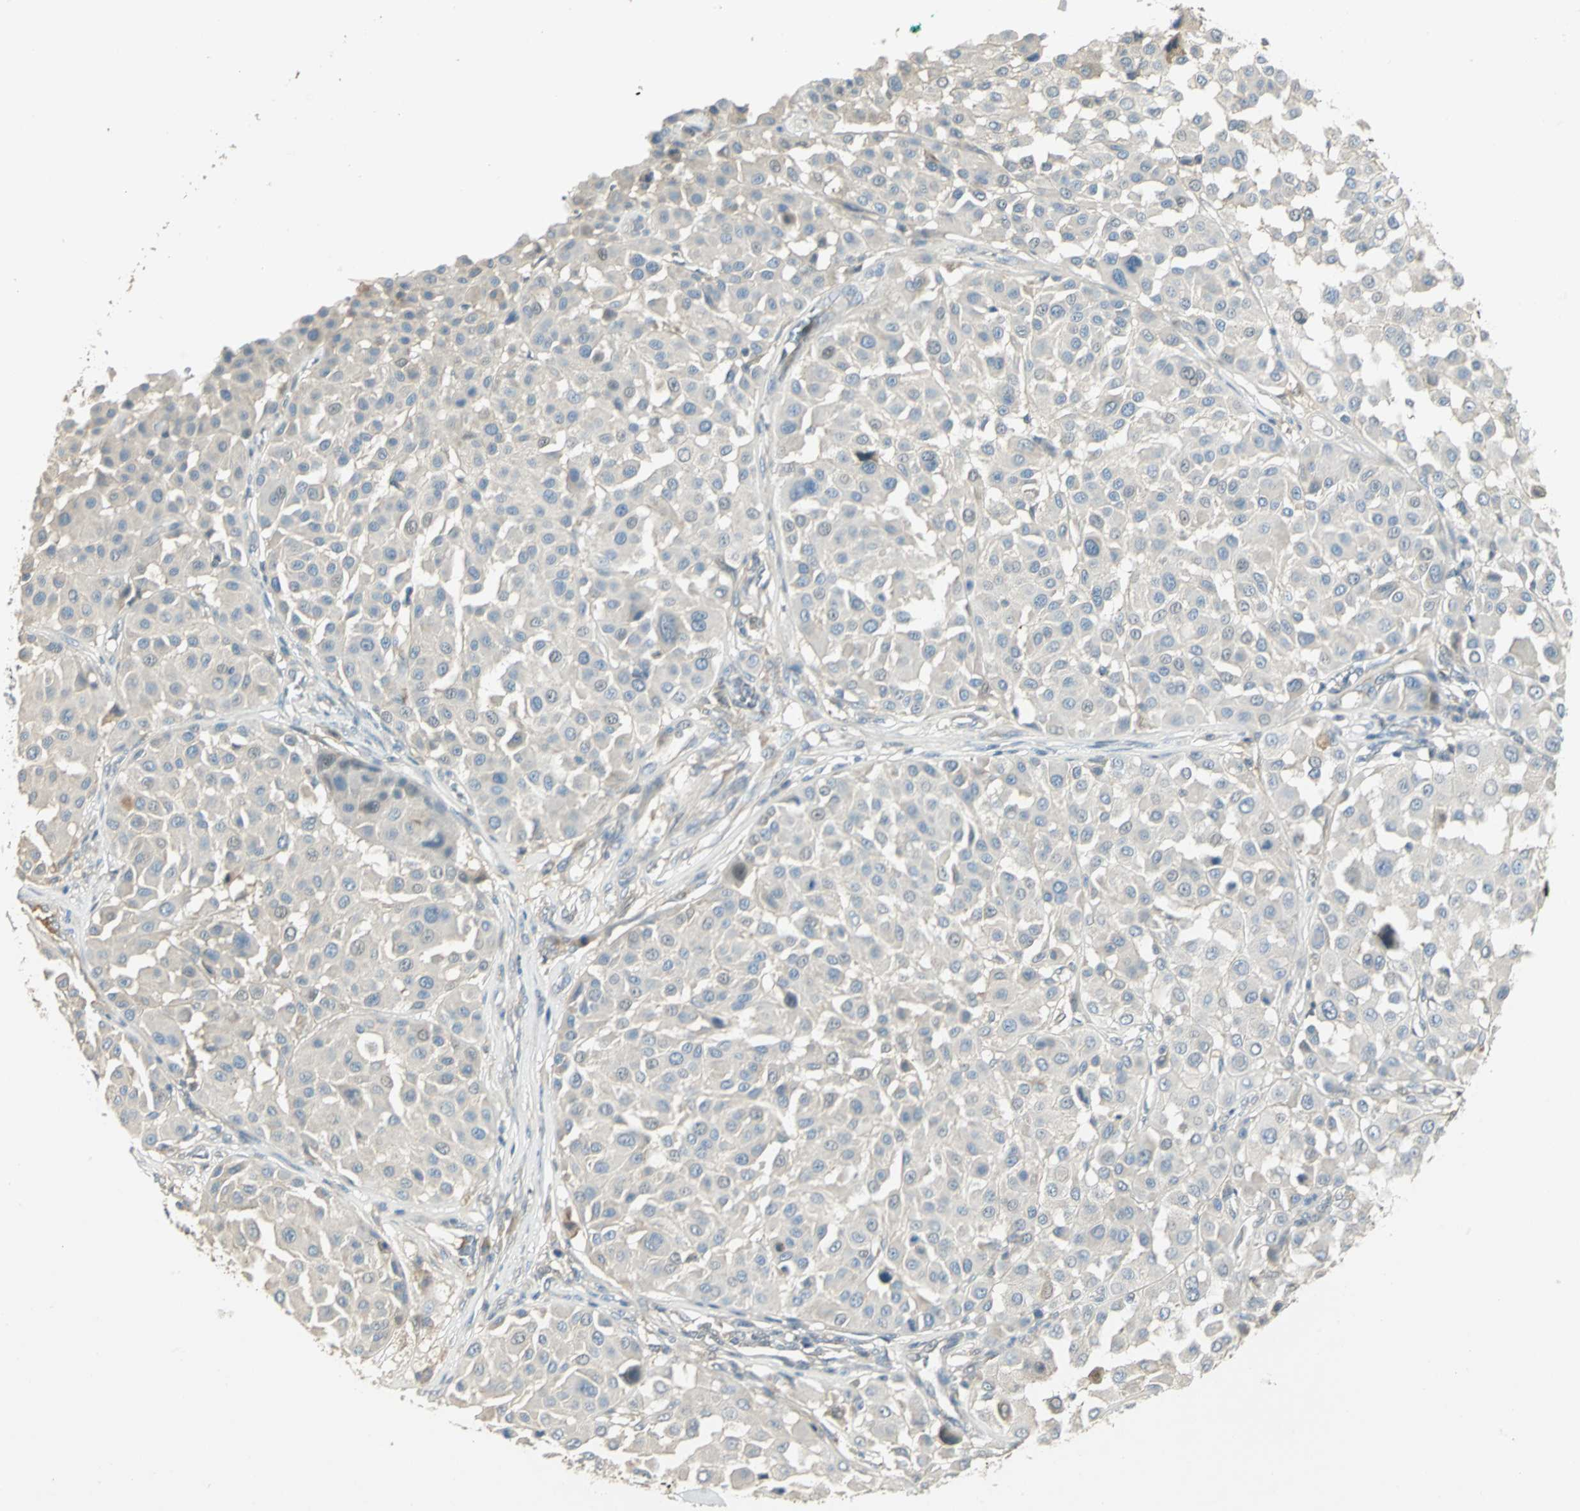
{"staining": {"intensity": "negative", "quantity": "none", "location": "none"}, "tissue": "melanoma", "cell_type": "Tumor cells", "image_type": "cancer", "snomed": [{"axis": "morphology", "description": "Malignant melanoma, Metastatic site"}, {"axis": "topography", "description": "Soft tissue"}], "caption": "This is an immunohistochemistry micrograph of malignant melanoma (metastatic site). There is no positivity in tumor cells.", "gene": "PROC", "patient": {"sex": "male", "age": 41}}